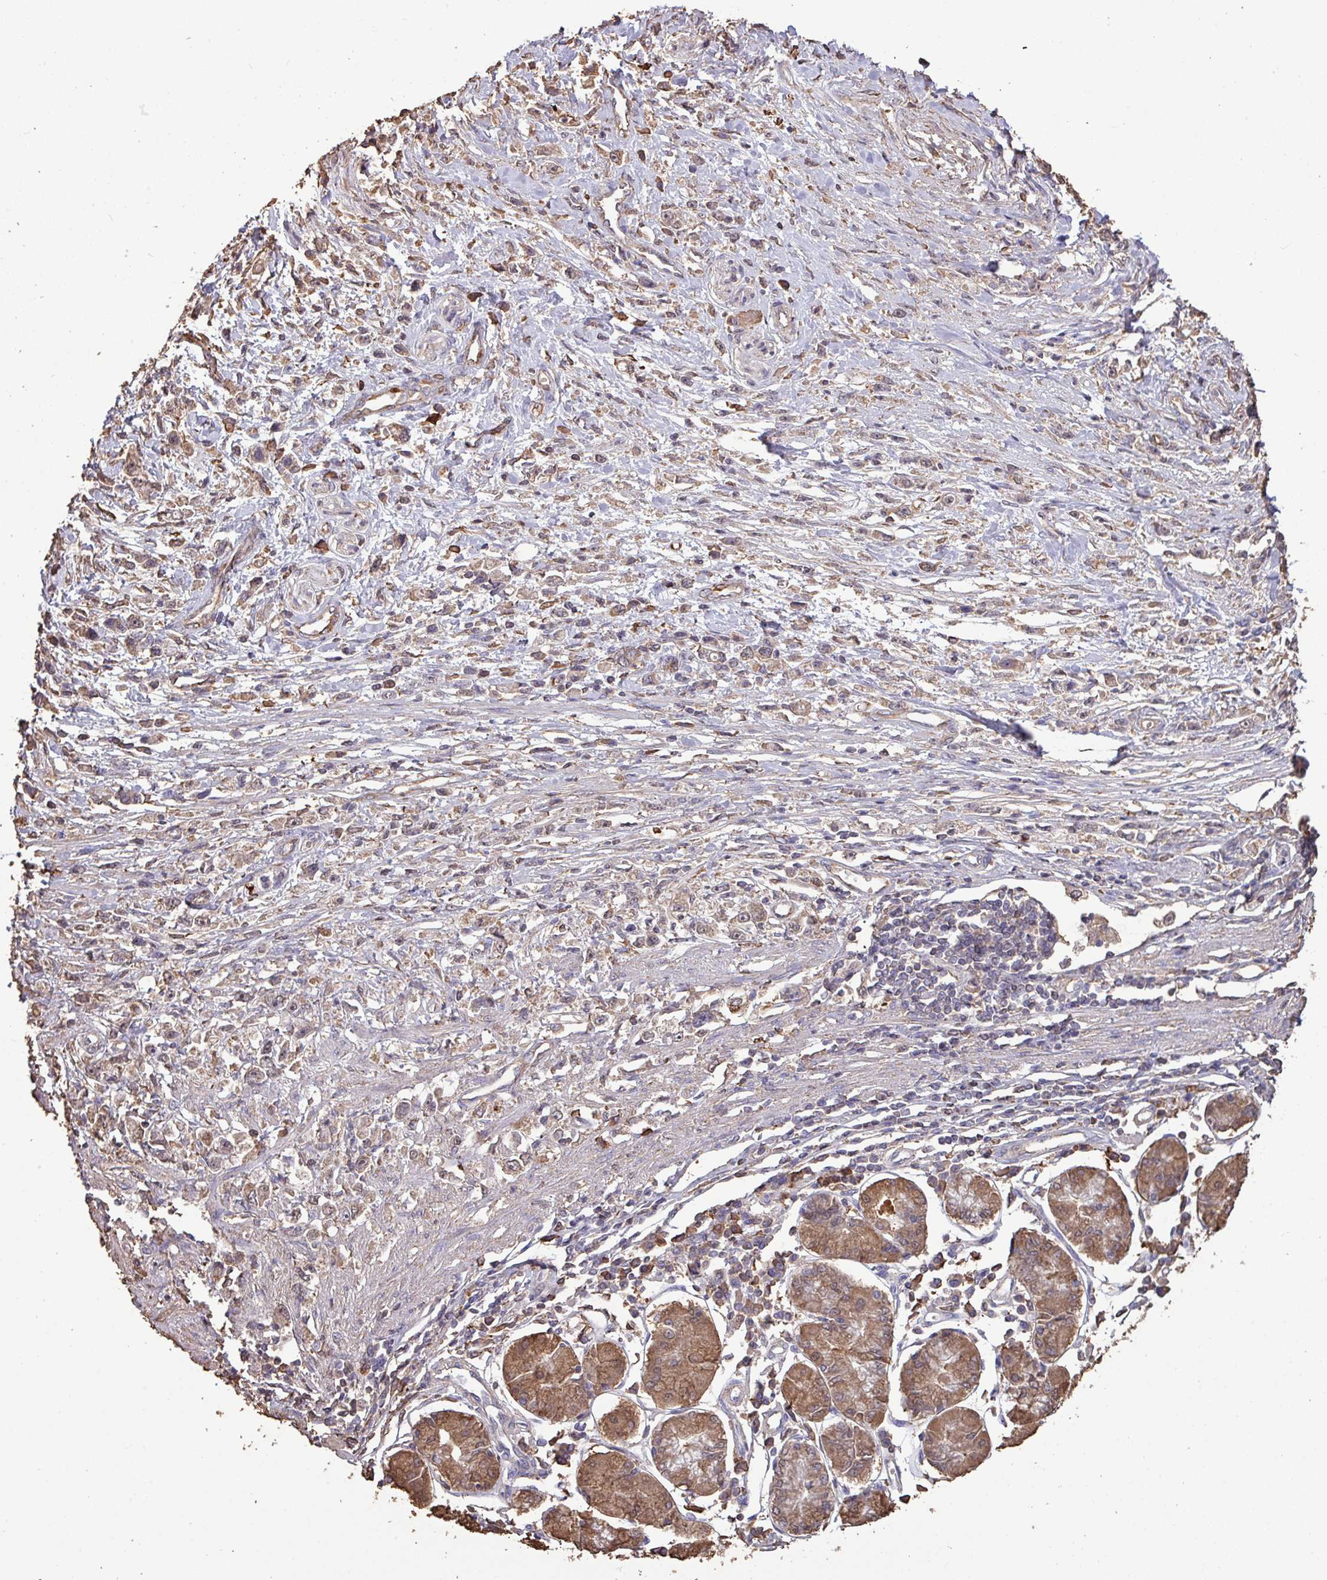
{"staining": {"intensity": "weak", "quantity": ">75%", "location": "cytoplasmic/membranous"}, "tissue": "stomach cancer", "cell_type": "Tumor cells", "image_type": "cancer", "snomed": [{"axis": "morphology", "description": "Adenocarcinoma, NOS"}, {"axis": "topography", "description": "Stomach"}], "caption": "High-magnification brightfield microscopy of stomach cancer (adenocarcinoma) stained with DAB (brown) and counterstained with hematoxylin (blue). tumor cells exhibit weak cytoplasmic/membranous staining is seen in approximately>75% of cells.", "gene": "CAMK2B", "patient": {"sex": "female", "age": 59}}